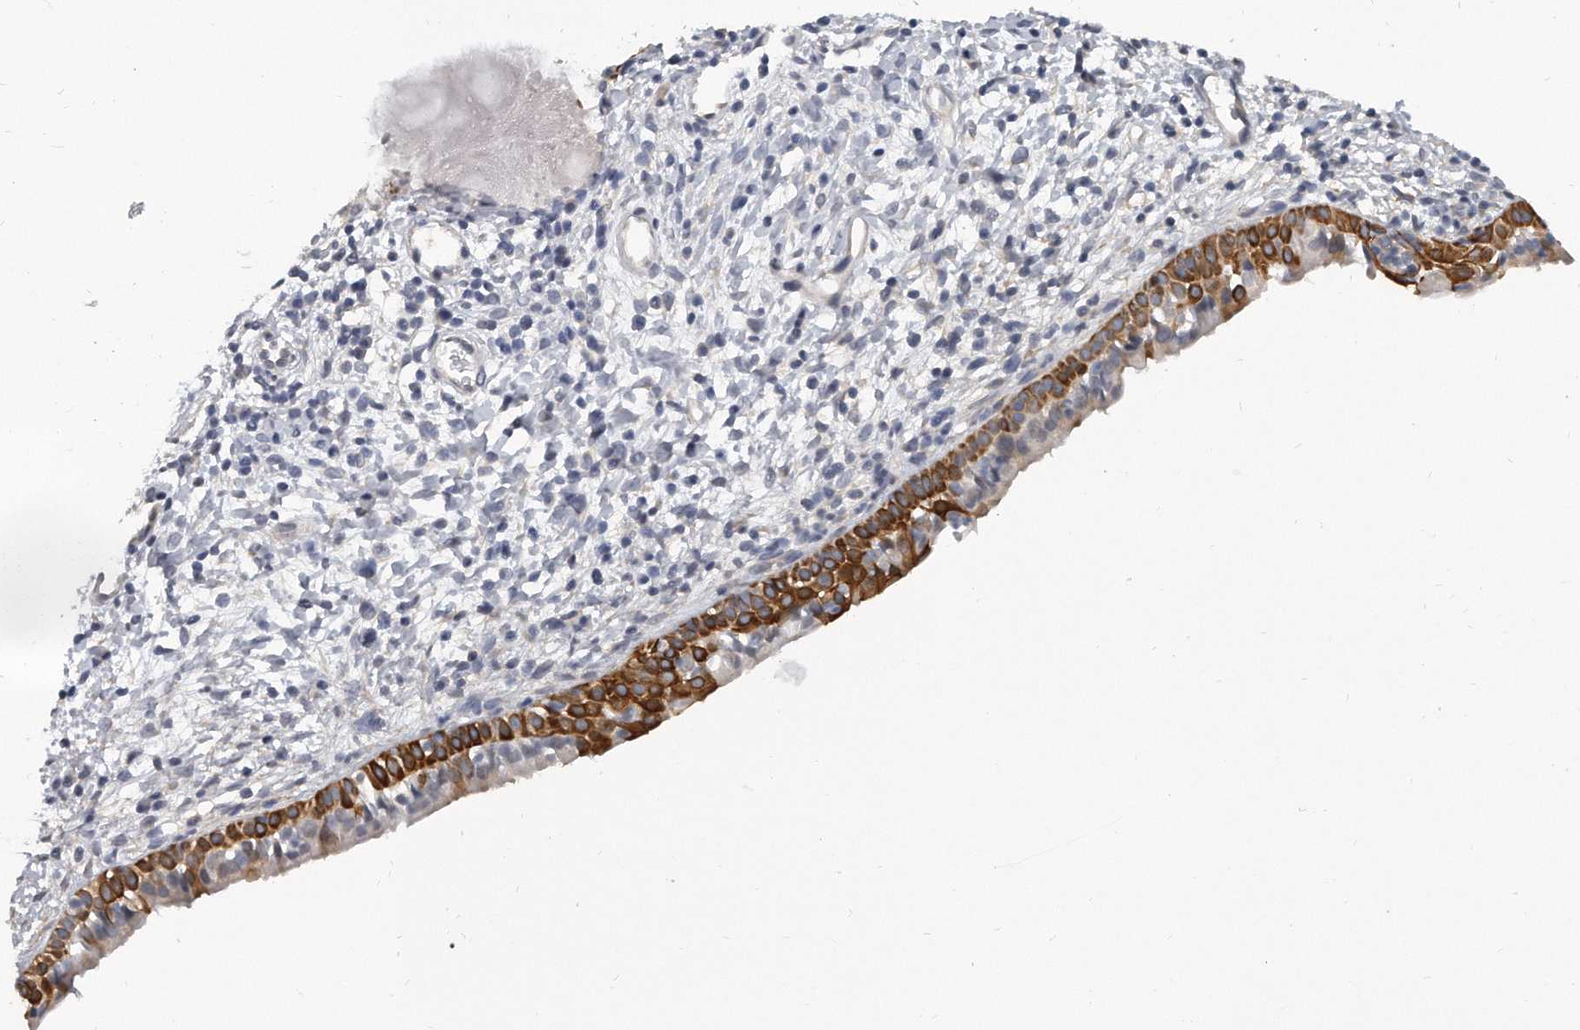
{"staining": {"intensity": "strong", "quantity": "25%-75%", "location": "cytoplasmic/membranous"}, "tissue": "nasopharynx", "cell_type": "Respiratory epithelial cells", "image_type": "normal", "snomed": [{"axis": "morphology", "description": "Normal tissue, NOS"}, {"axis": "topography", "description": "Nasopharynx"}], "caption": "A histopathology image showing strong cytoplasmic/membranous expression in about 25%-75% of respiratory epithelial cells in benign nasopharynx, as visualized by brown immunohistochemical staining.", "gene": "KLHL7", "patient": {"sex": "male", "age": 22}}